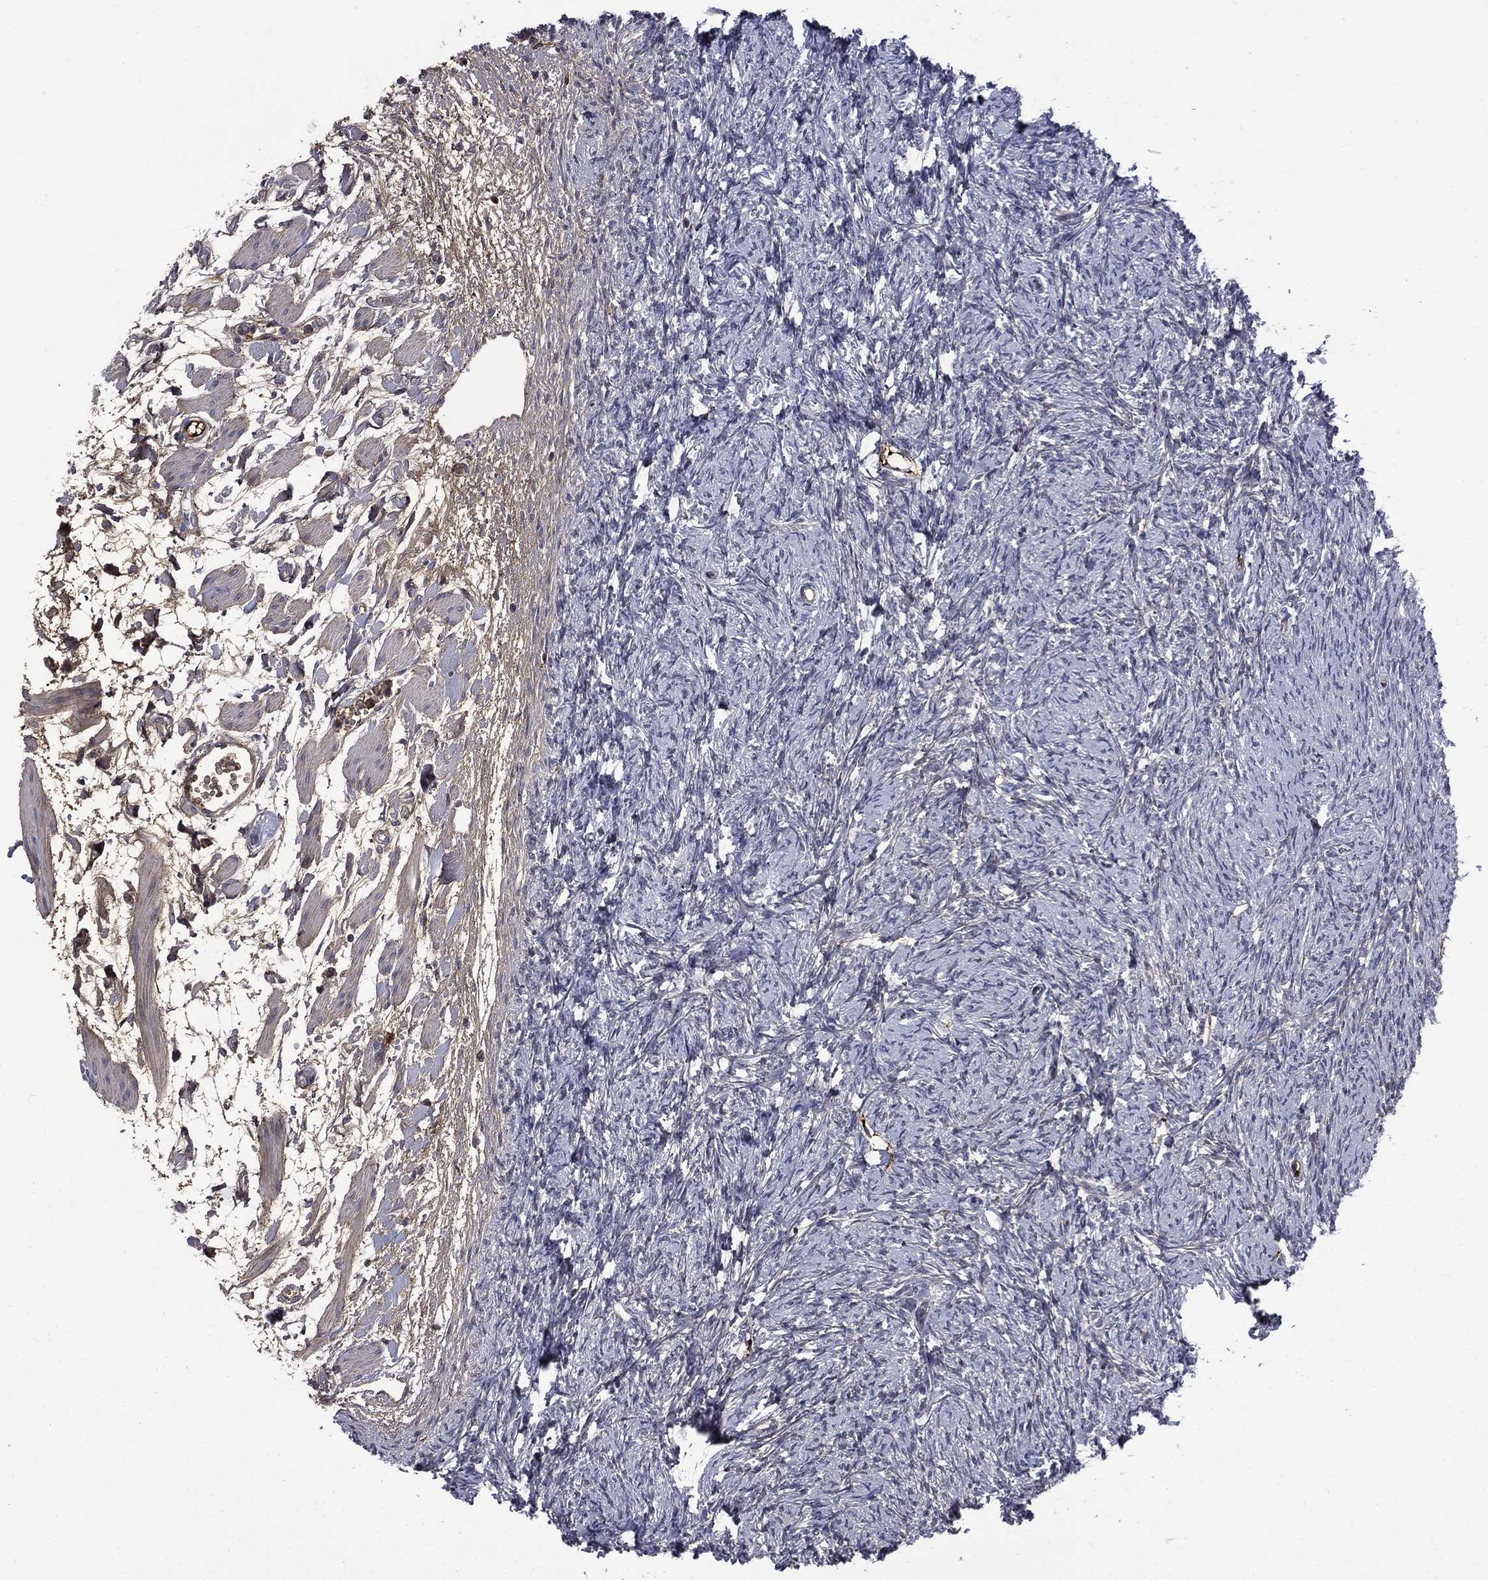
{"staining": {"intensity": "negative", "quantity": "none", "location": "none"}, "tissue": "ovary", "cell_type": "Follicle cells", "image_type": "normal", "snomed": [{"axis": "morphology", "description": "Normal tissue, NOS"}, {"axis": "topography", "description": "Fallopian tube"}, {"axis": "topography", "description": "Ovary"}], "caption": "This is a micrograph of IHC staining of normal ovary, which shows no expression in follicle cells.", "gene": "FGG", "patient": {"sex": "female", "age": 33}}